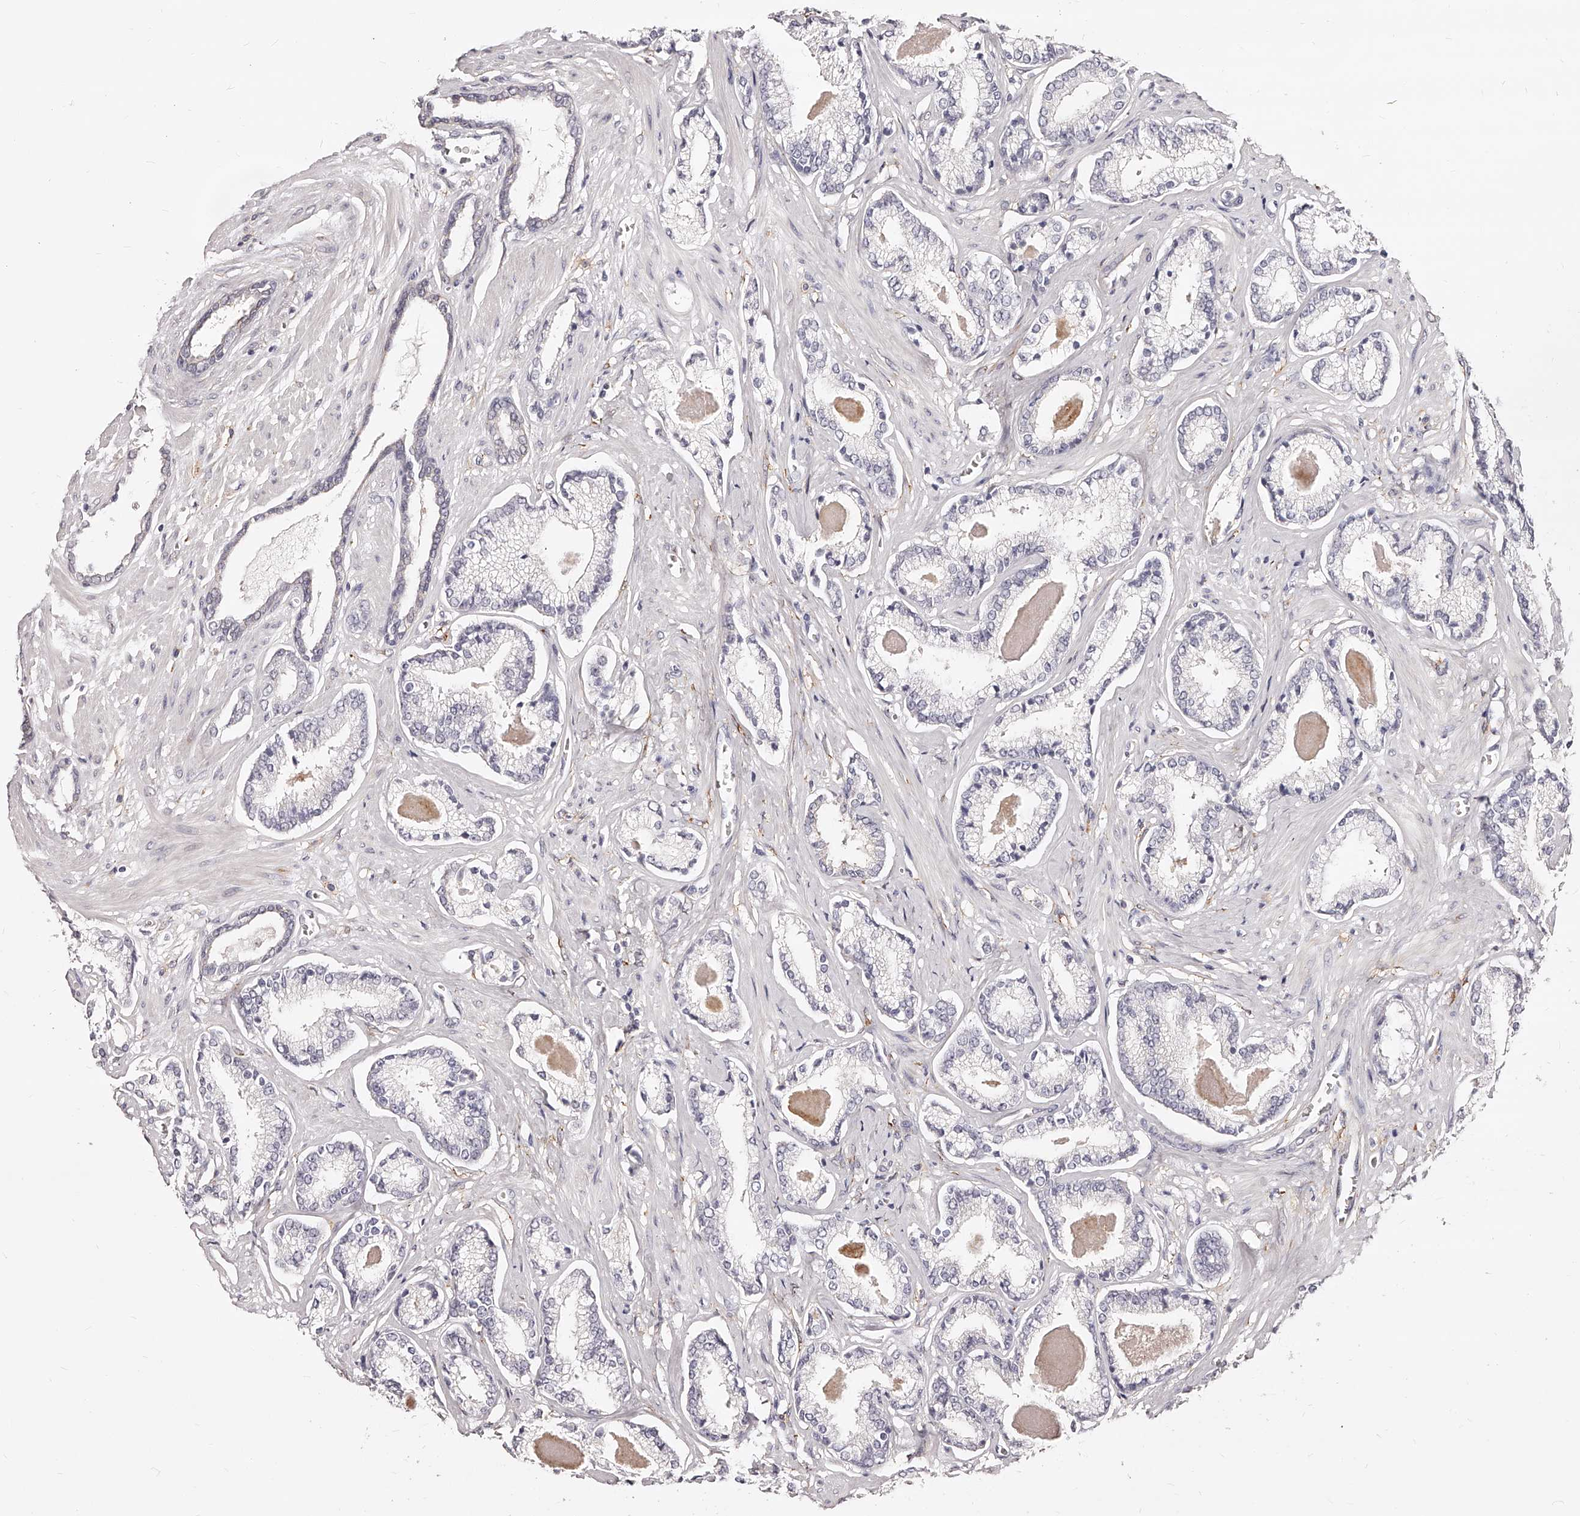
{"staining": {"intensity": "negative", "quantity": "none", "location": "none"}, "tissue": "prostate cancer", "cell_type": "Tumor cells", "image_type": "cancer", "snomed": [{"axis": "morphology", "description": "Adenocarcinoma, Low grade"}, {"axis": "topography", "description": "Prostate"}], "caption": "High magnification brightfield microscopy of prostate cancer stained with DAB (3,3'-diaminobenzidine) (brown) and counterstained with hematoxylin (blue): tumor cells show no significant positivity.", "gene": "CD82", "patient": {"sex": "male", "age": 70}}